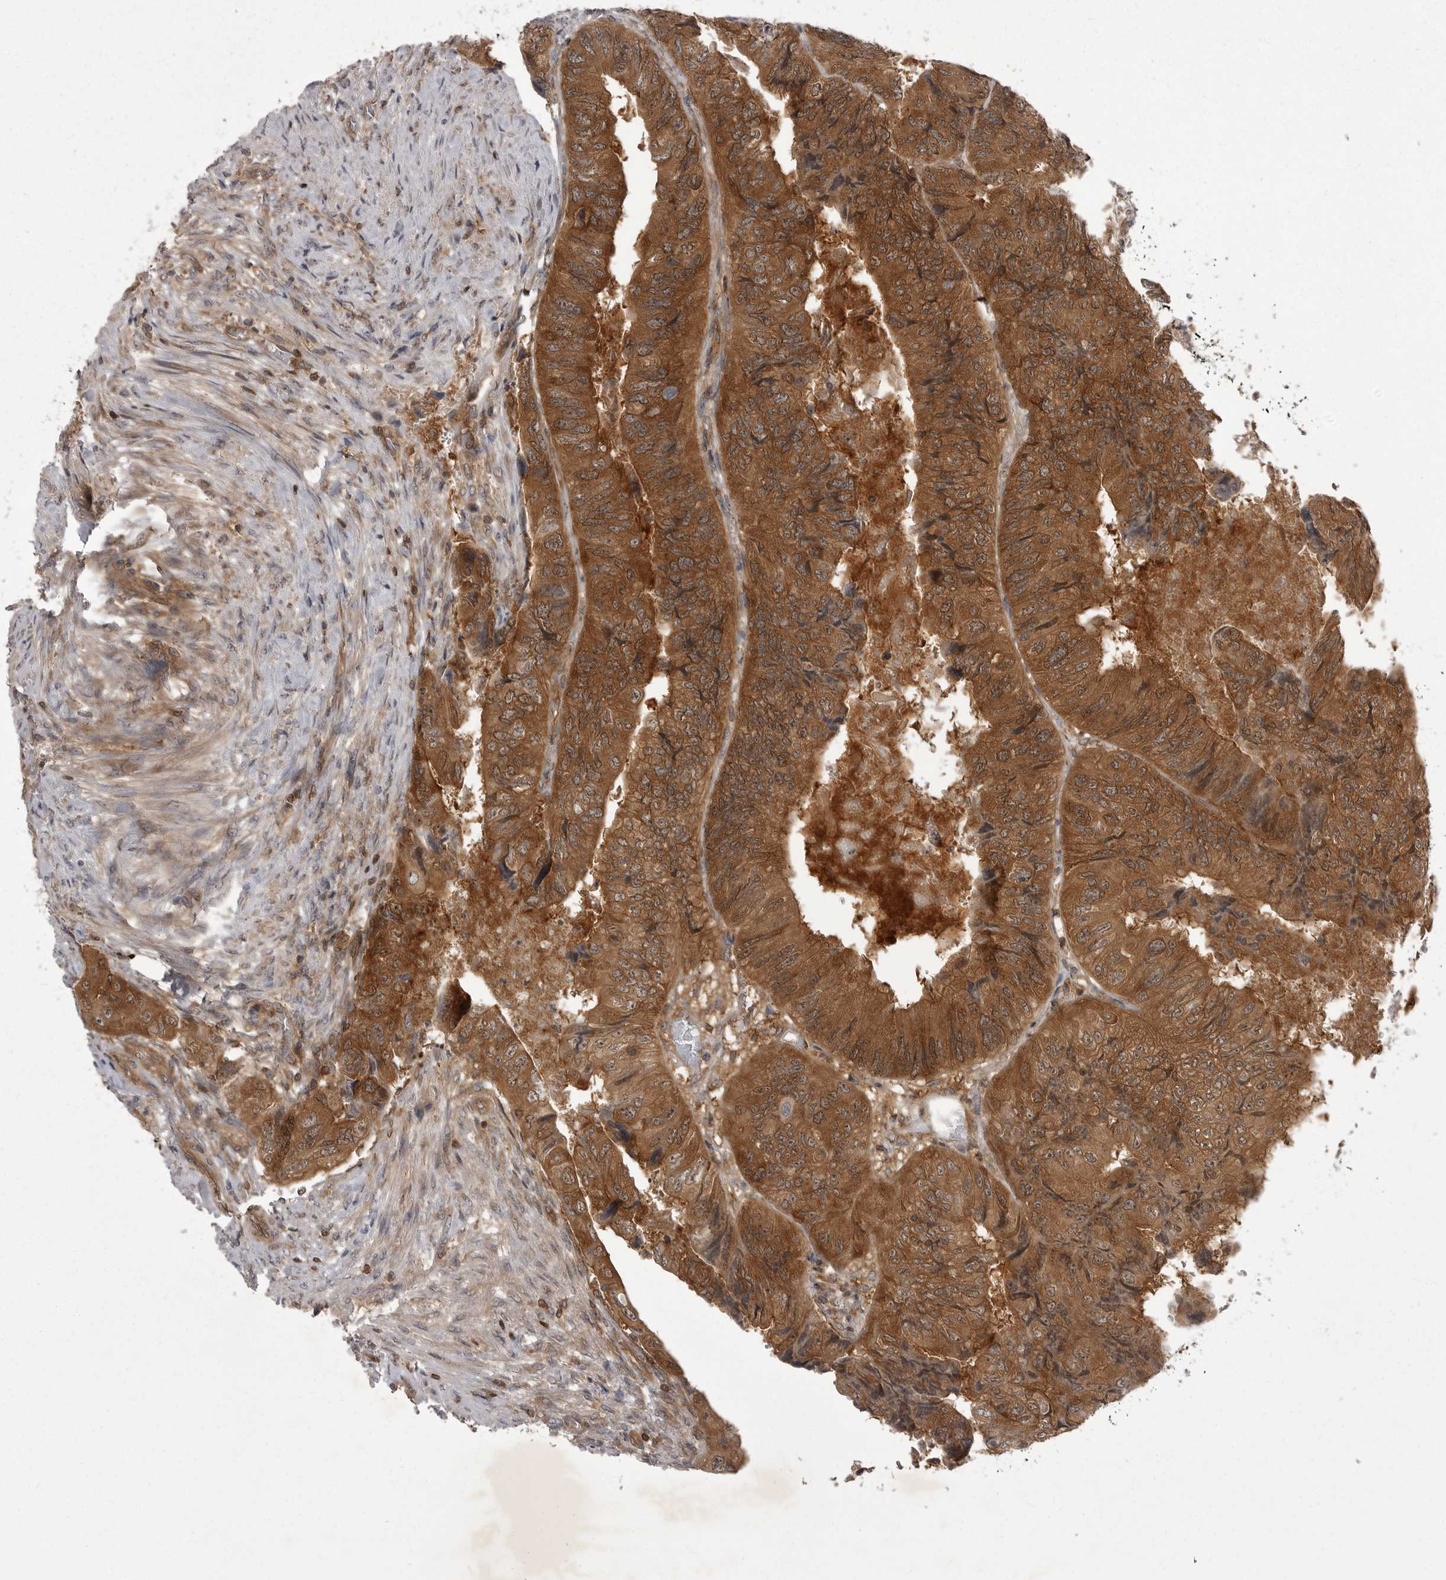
{"staining": {"intensity": "strong", "quantity": ">75%", "location": "cytoplasmic/membranous"}, "tissue": "colorectal cancer", "cell_type": "Tumor cells", "image_type": "cancer", "snomed": [{"axis": "morphology", "description": "Adenocarcinoma, NOS"}, {"axis": "topography", "description": "Rectum"}], "caption": "A brown stain shows strong cytoplasmic/membranous staining of a protein in colorectal cancer tumor cells.", "gene": "STK24", "patient": {"sex": "male", "age": 63}}